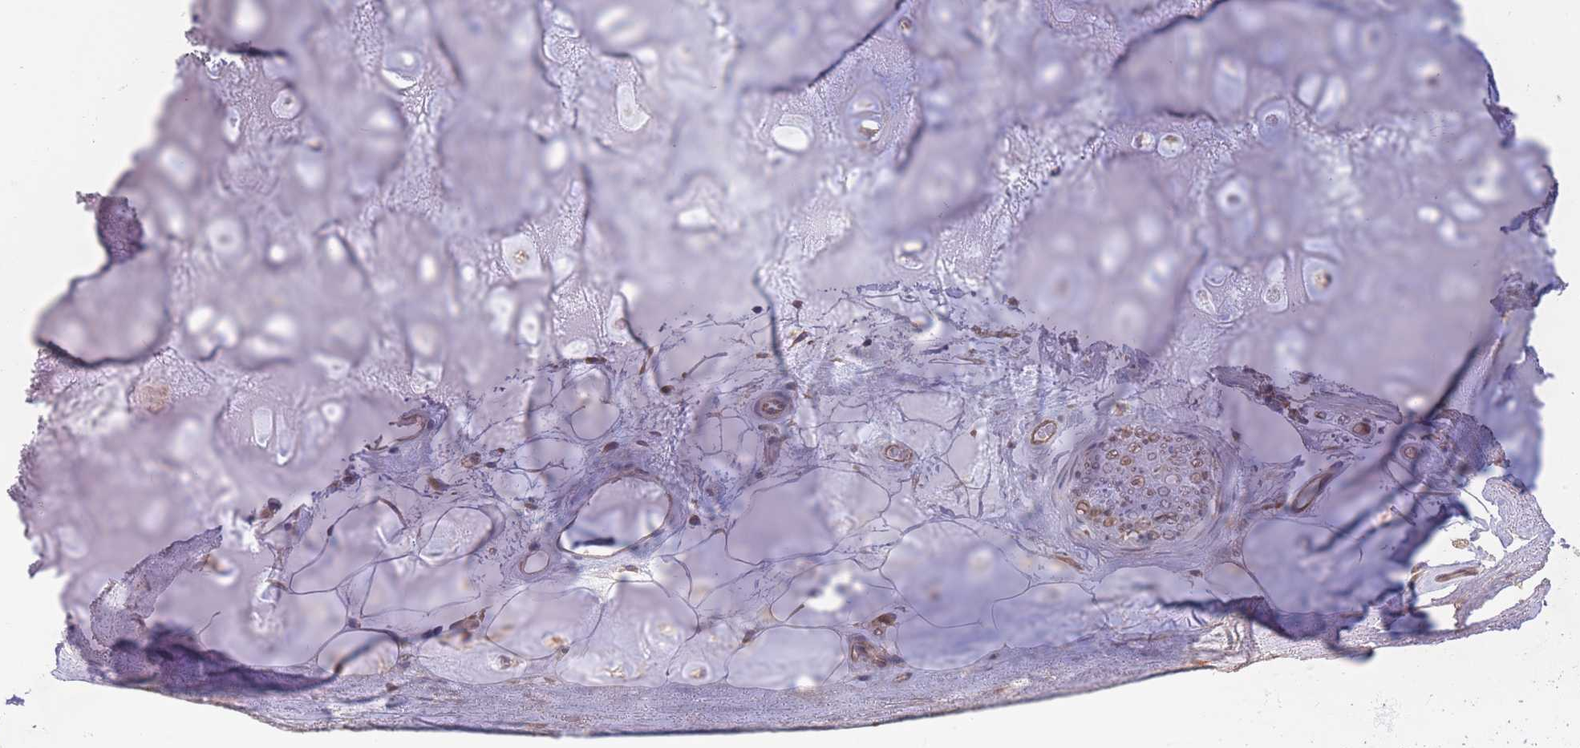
{"staining": {"intensity": "negative", "quantity": "none", "location": "none"}, "tissue": "adipose tissue", "cell_type": "Adipocytes", "image_type": "normal", "snomed": [{"axis": "morphology", "description": "Normal tissue, NOS"}, {"axis": "topography", "description": "Cartilage tissue"}], "caption": "DAB immunohistochemical staining of benign adipose tissue exhibits no significant expression in adipocytes. (Immunohistochemistry (ihc), brightfield microscopy, high magnification).", "gene": "GMNN", "patient": {"sex": "male", "age": 81}}